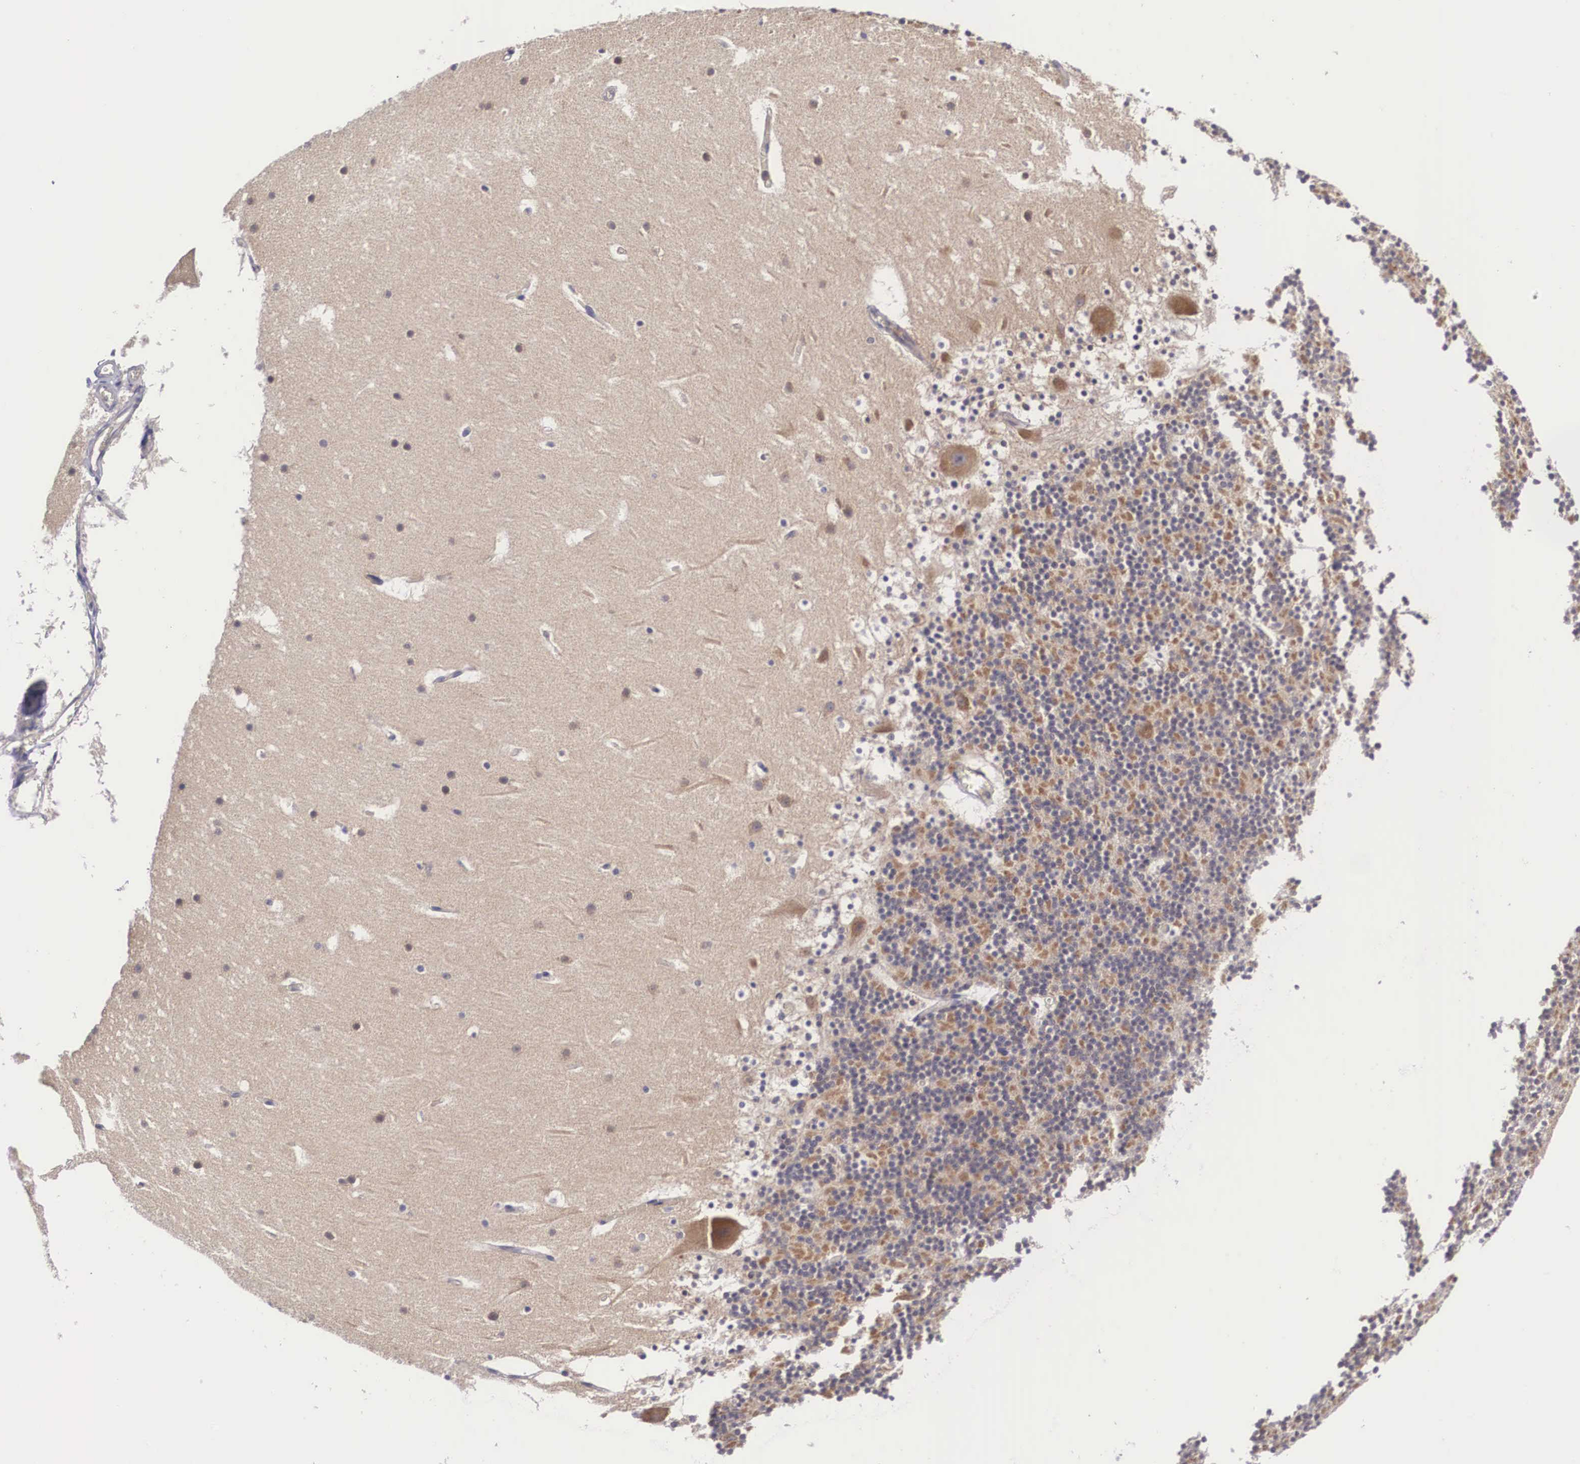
{"staining": {"intensity": "negative", "quantity": "none", "location": "none"}, "tissue": "cerebellum", "cell_type": "Cells in granular layer", "image_type": "normal", "snomed": [{"axis": "morphology", "description": "Normal tissue, NOS"}, {"axis": "topography", "description": "Cerebellum"}], "caption": "The image shows no staining of cells in granular layer in normal cerebellum. (Stains: DAB immunohistochemistry (IHC) with hematoxylin counter stain, Microscopy: brightfield microscopy at high magnification).", "gene": "GRIPAP1", "patient": {"sex": "male", "age": 45}}